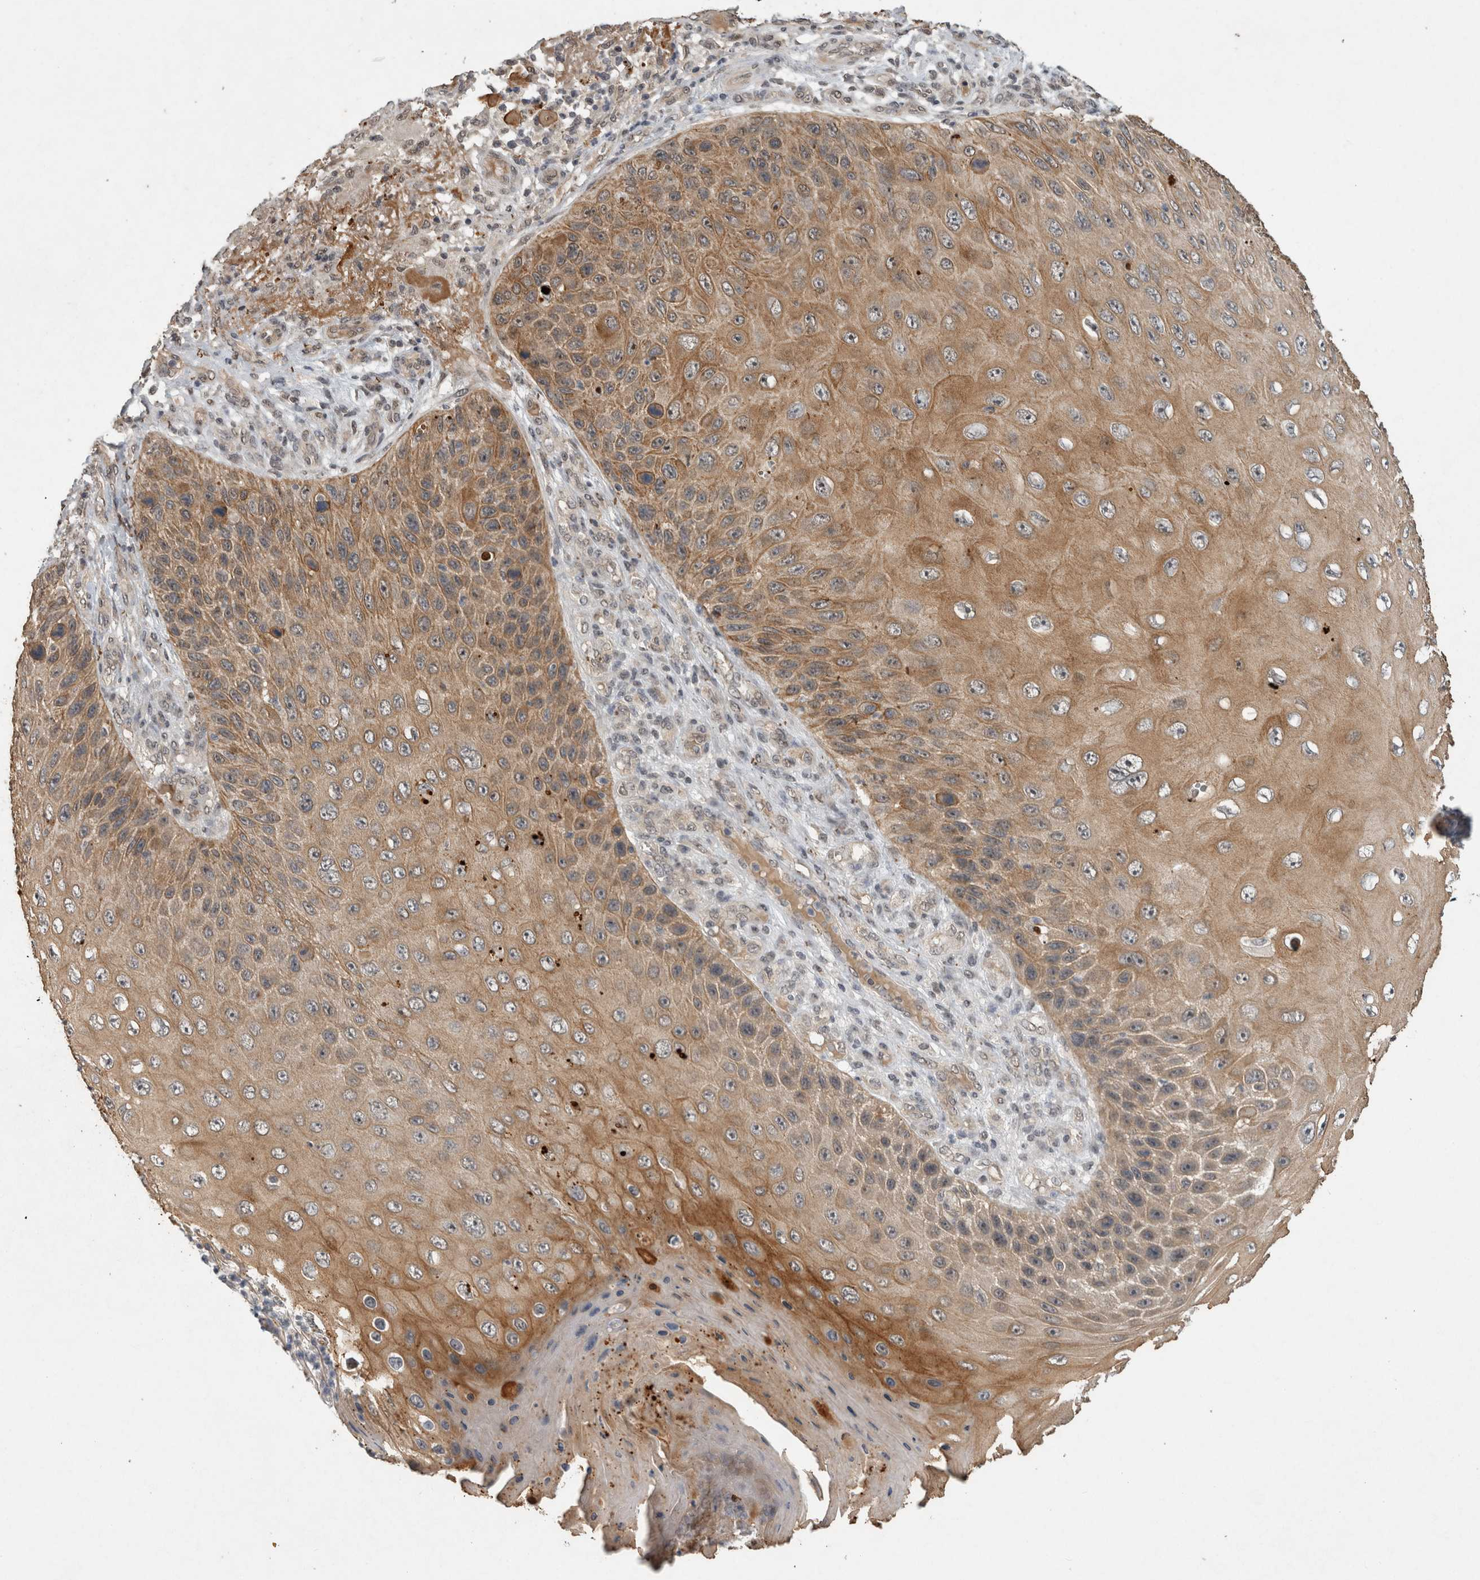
{"staining": {"intensity": "moderate", "quantity": ">75%", "location": "cytoplasmic/membranous"}, "tissue": "skin cancer", "cell_type": "Tumor cells", "image_type": "cancer", "snomed": [{"axis": "morphology", "description": "Squamous cell carcinoma, NOS"}, {"axis": "topography", "description": "Skin"}], "caption": "Immunohistochemical staining of human skin cancer displays medium levels of moderate cytoplasmic/membranous staining in about >75% of tumor cells. The staining was performed using DAB (3,3'-diaminobenzidine), with brown indicating positive protein expression. Nuclei are stained blue with hematoxylin.", "gene": "RHPN1", "patient": {"sex": "female", "age": 88}}